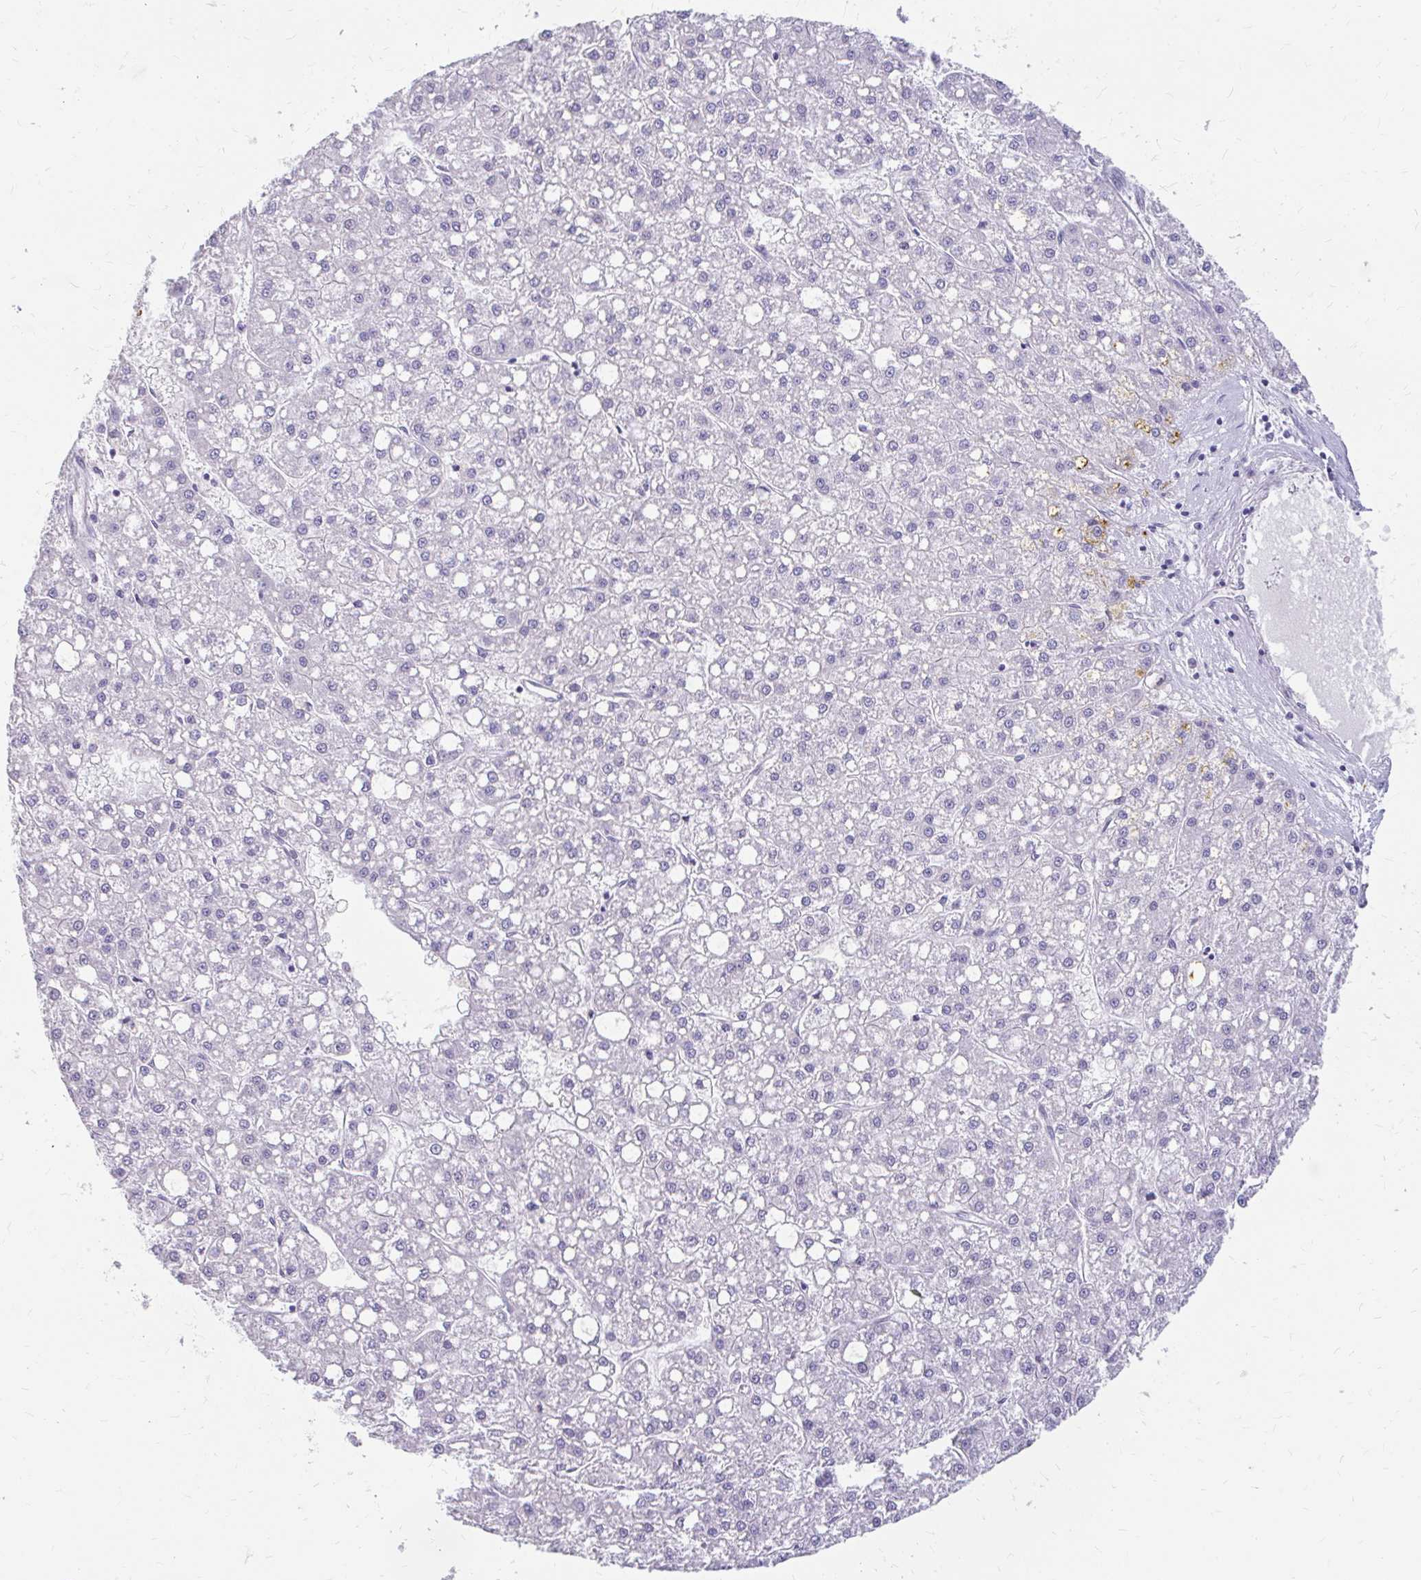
{"staining": {"intensity": "negative", "quantity": "none", "location": "none"}, "tissue": "liver cancer", "cell_type": "Tumor cells", "image_type": "cancer", "snomed": [{"axis": "morphology", "description": "Carcinoma, Hepatocellular, NOS"}, {"axis": "topography", "description": "Liver"}], "caption": "Human liver hepatocellular carcinoma stained for a protein using IHC displays no expression in tumor cells.", "gene": "RGS16", "patient": {"sex": "male", "age": 67}}